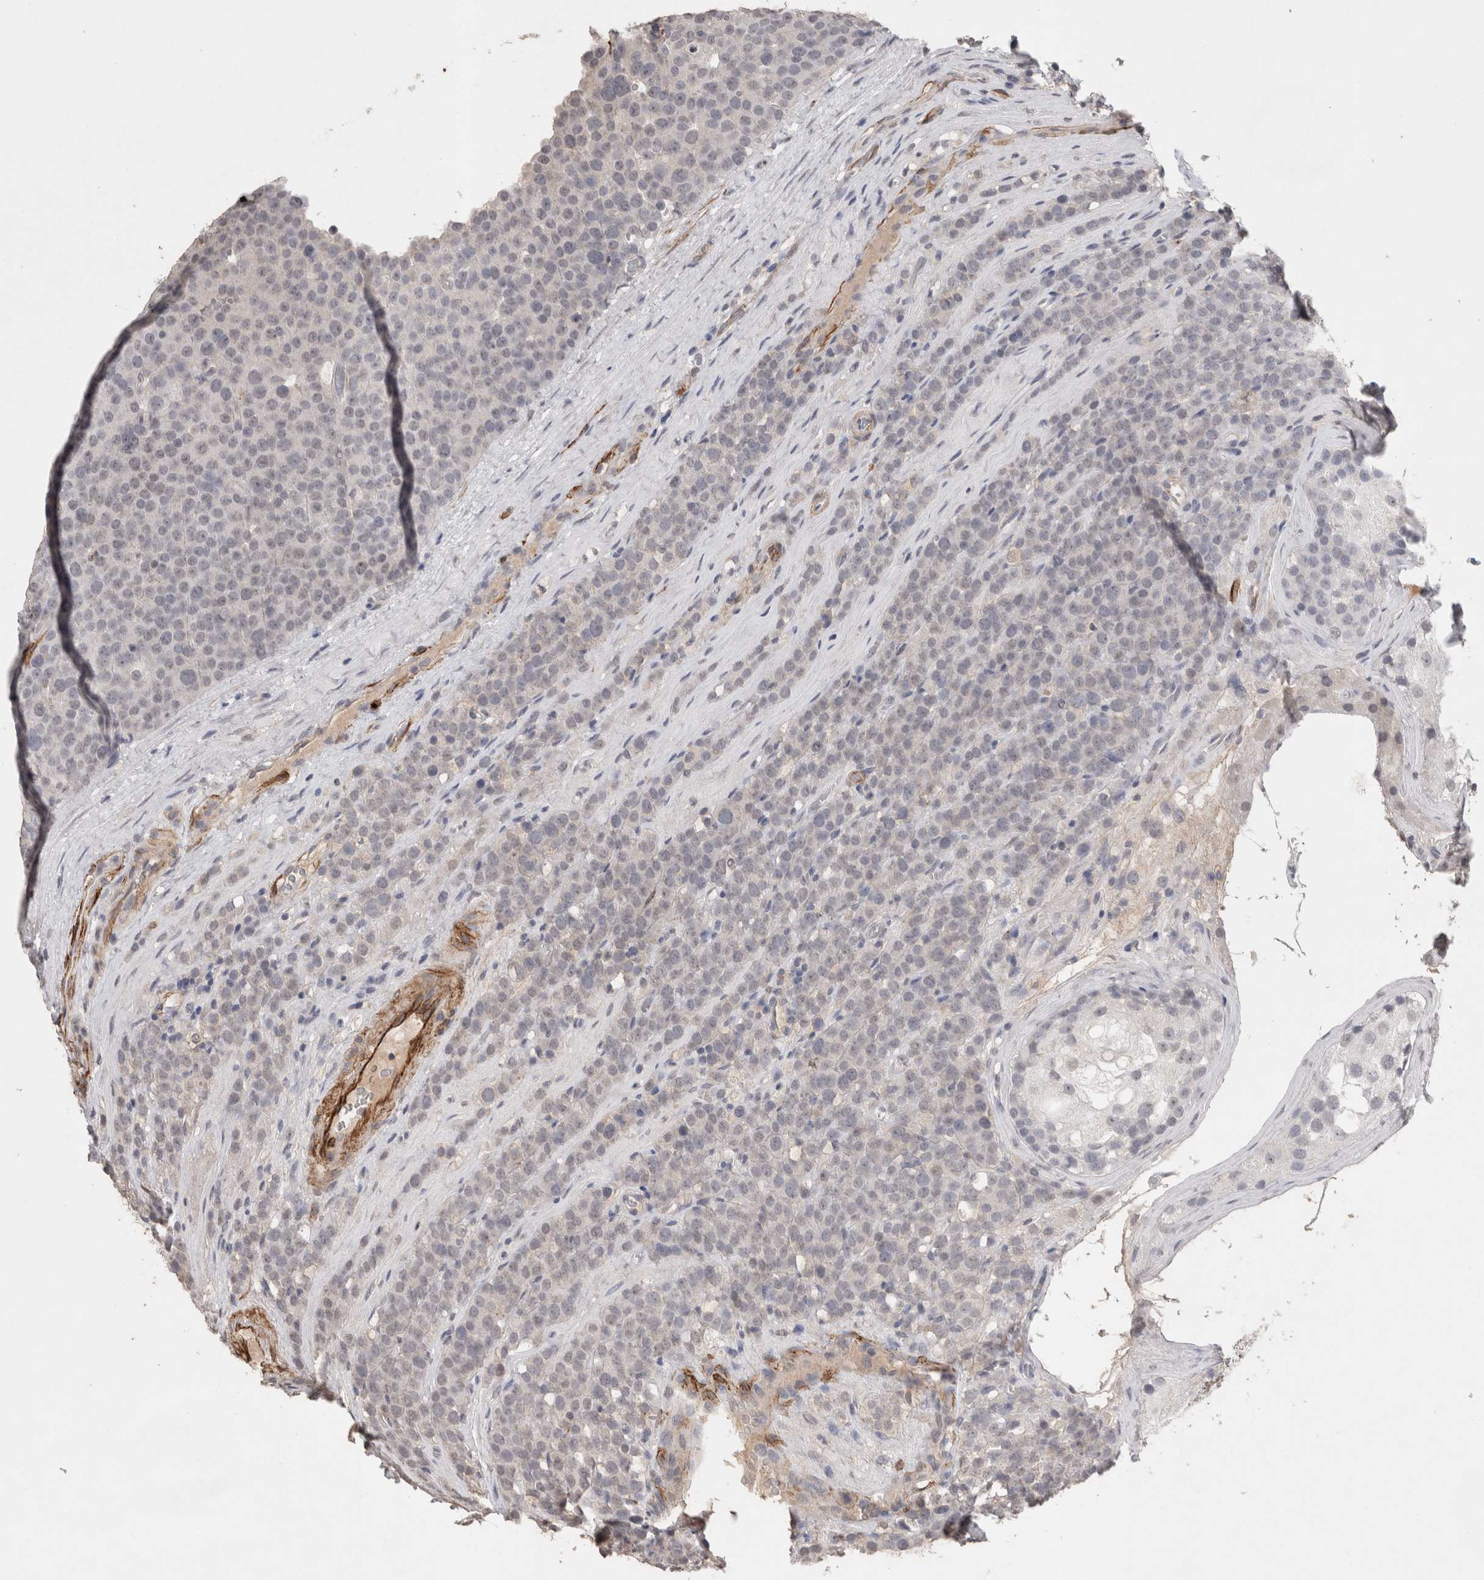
{"staining": {"intensity": "negative", "quantity": "none", "location": "none"}, "tissue": "testis cancer", "cell_type": "Tumor cells", "image_type": "cancer", "snomed": [{"axis": "morphology", "description": "Seminoma, NOS"}, {"axis": "topography", "description": "Testis"}], "caption": "Immunohistochemical staining of seminoma (testis) demonstrates no significant expression in tumor cells.", "gene": "CDH13", "patient": {"sex": "male", "age": 71}}